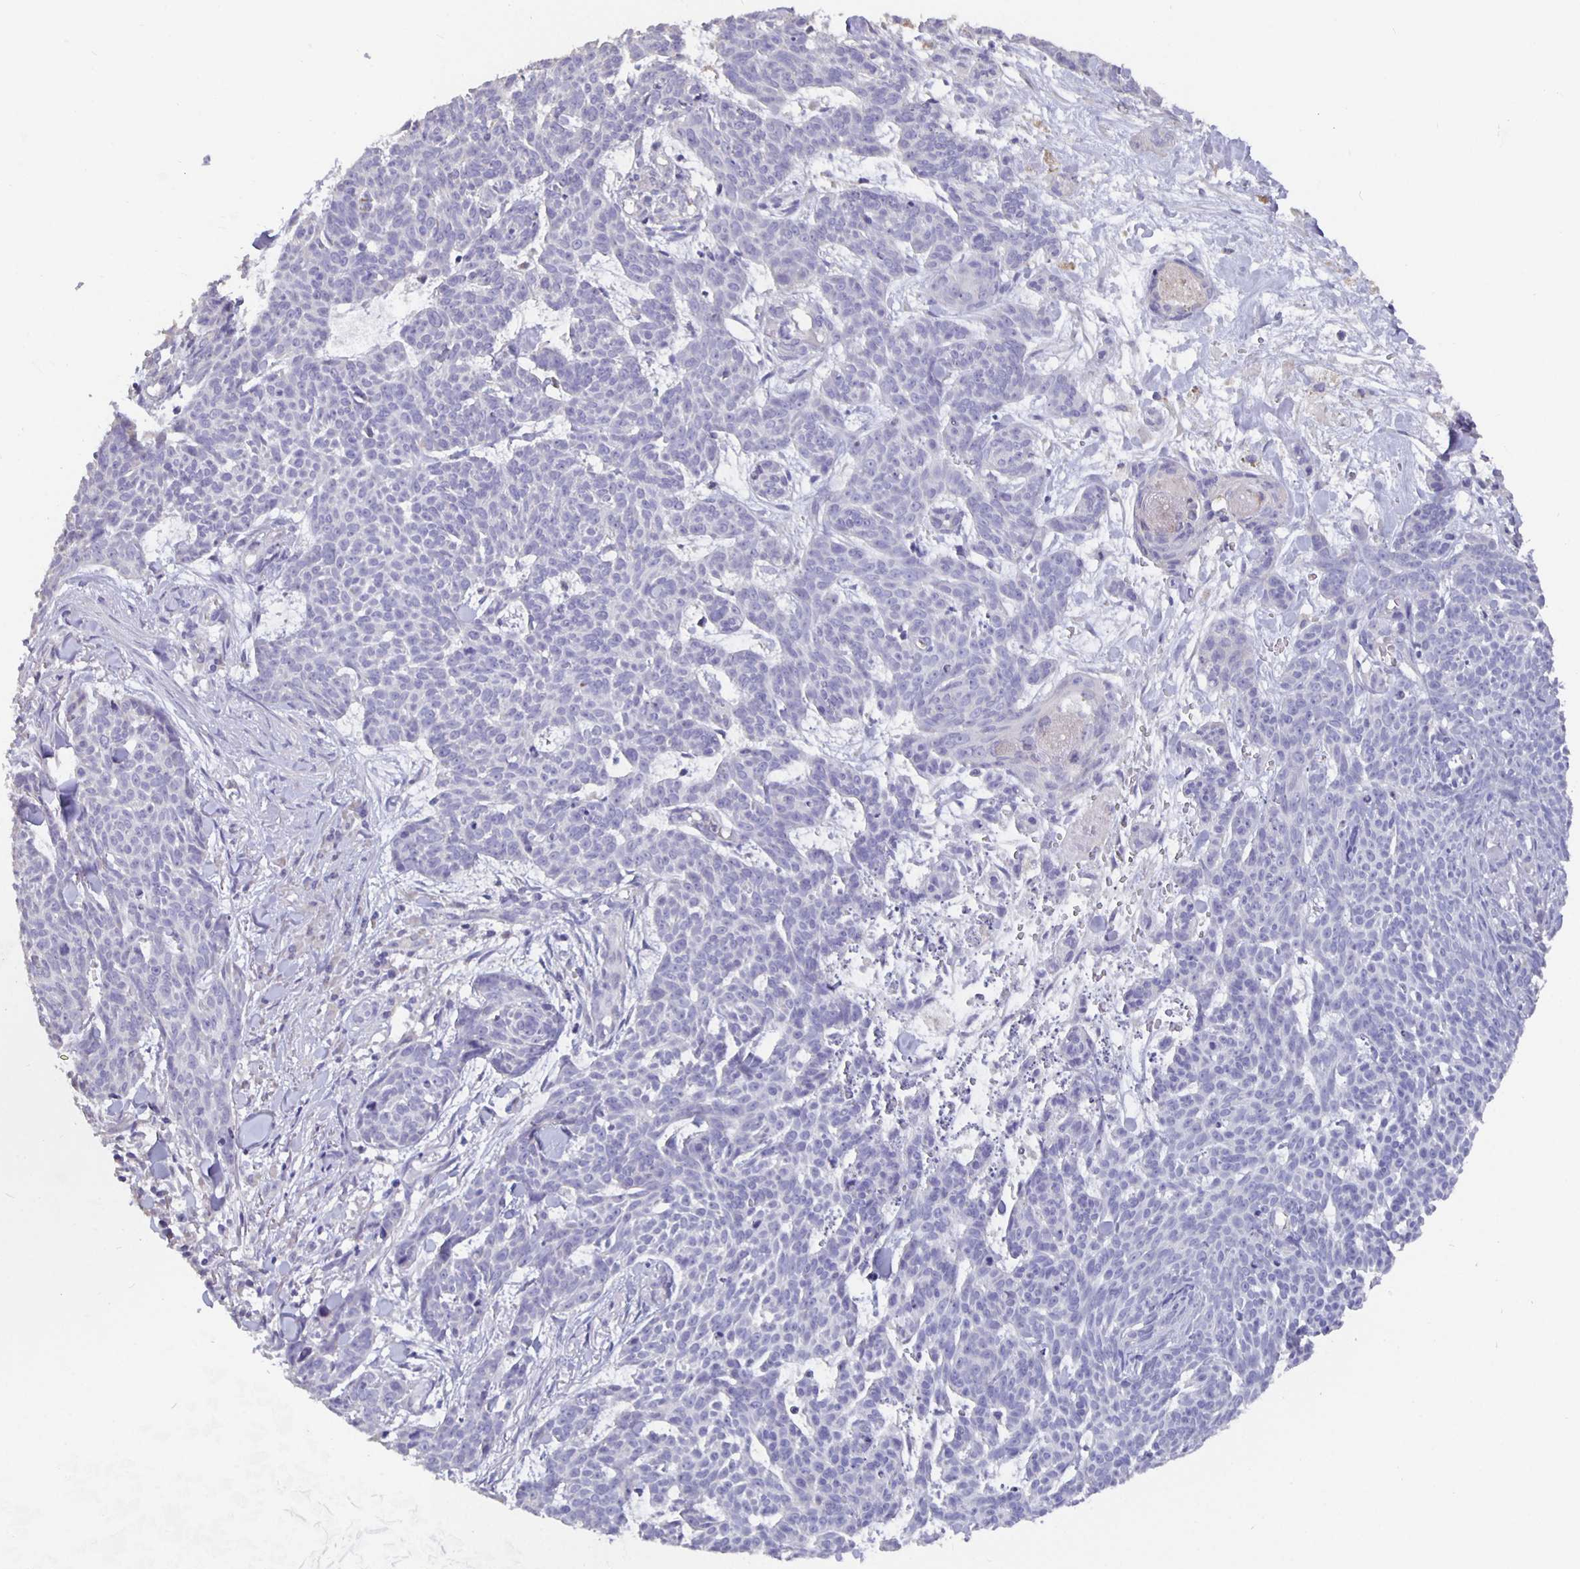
{"staining": {"intensity": "negative", "quantity": "none", "location": "none"}, "tissue": "skin cancer", "cell_type": "Tumor cells", "image_type": "cancer", "snomed": [{"axis": "morphology", "description": "Basal cell carcinoma"}, {"axis": "topography", "description": "Skin"}], "caption": "Immunohistochemistry (IHC) histopathology image of neoplastic tissue: human skin cancer (basal cell carcinoma) stained with DAB (3,3'-diaminobenzidine) exhibits no significant protein positivity in tumor cells. Brightfield microscopy of IHC stained with DAB (3,3'-diaminobenzidine) (brown) and hematoxylin (blue), captured at high magnification.", "gene": "CFAP74", "patient": {"sex": "female", "age": 93}}